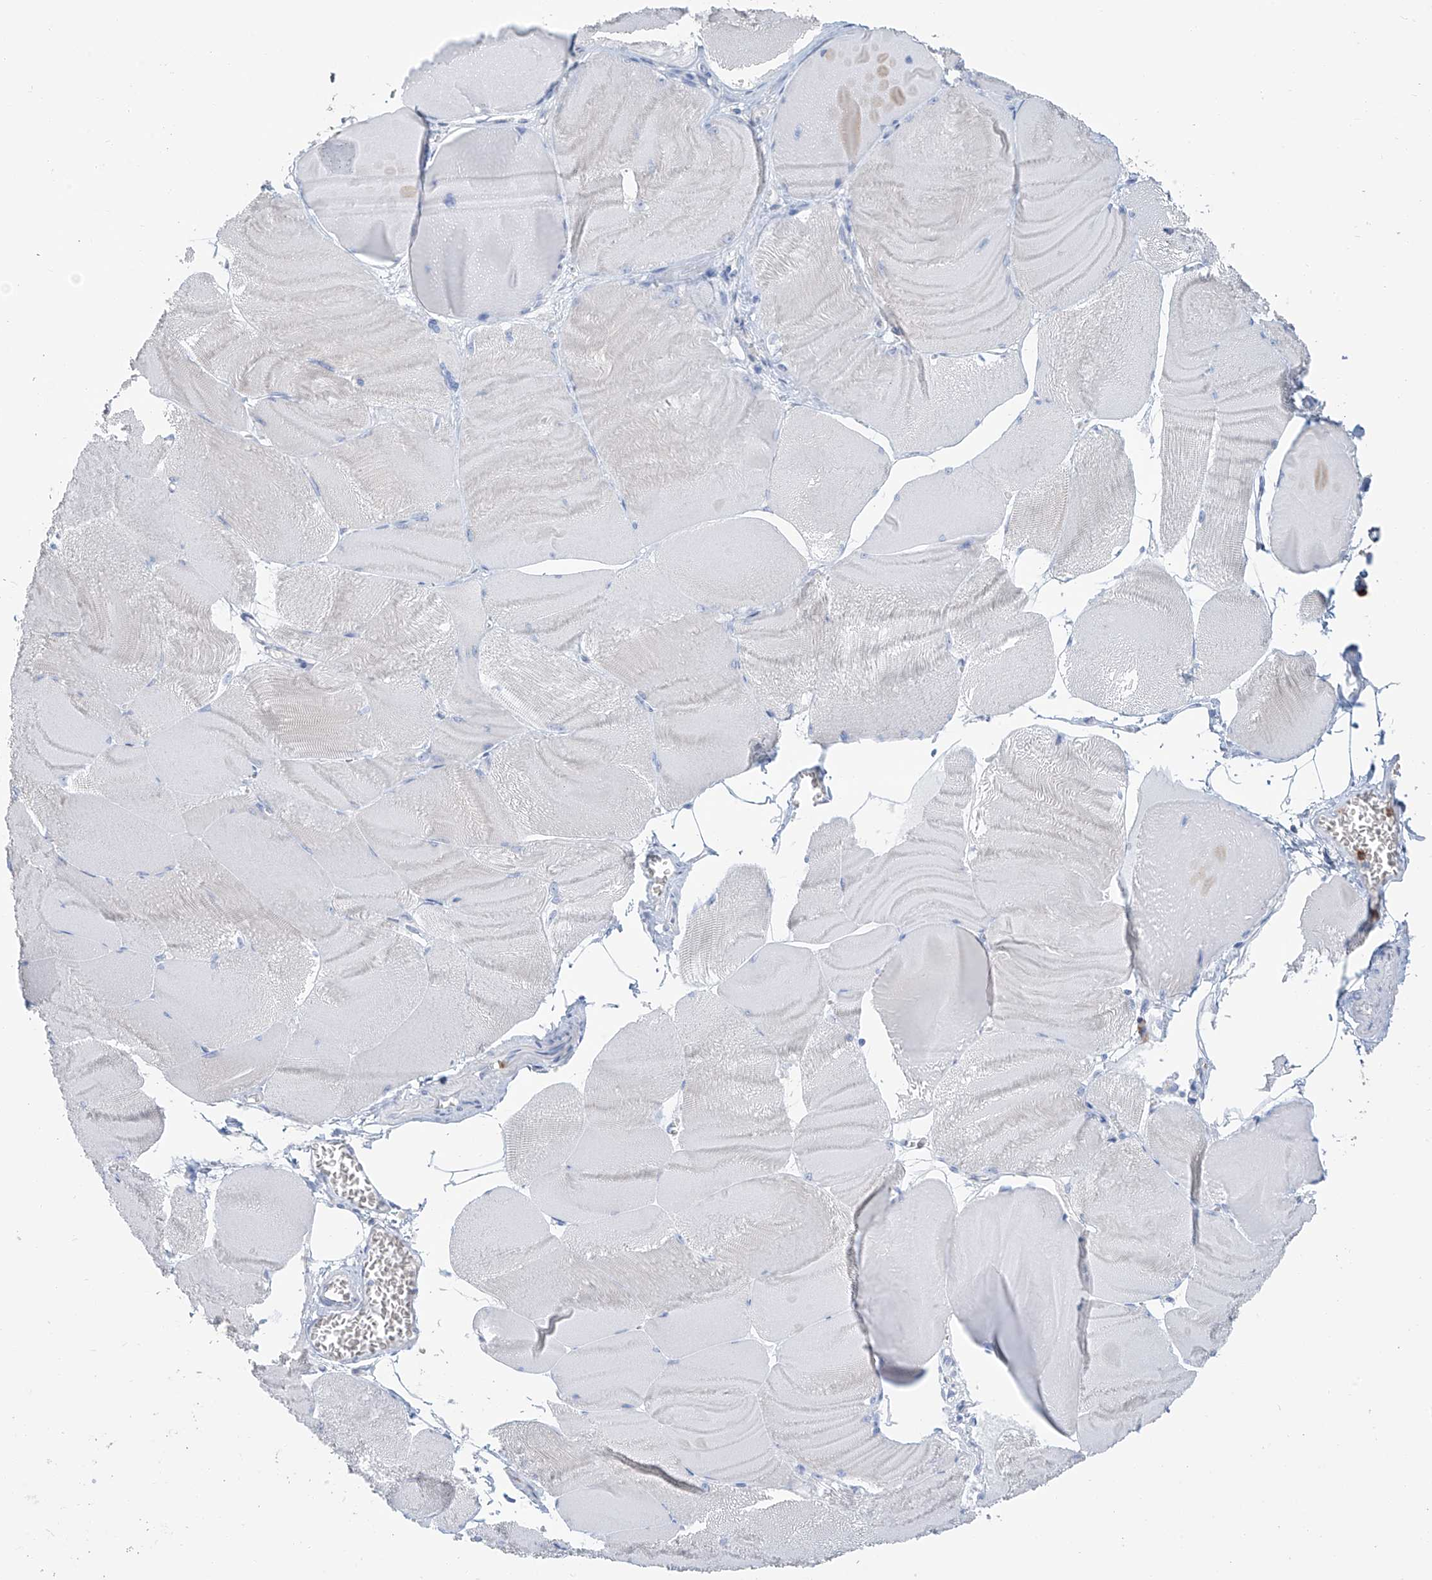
{"staining": {"intensity": "negative", "quantity": "none", "location": "none"}, "tissue": "skeletal muscle", "cell_type": "Myocytes", "image_type": "normal", "snomed": [{"axis": "morphology", "description": "Normal tissue, NOS"}, {"axis": "morphology", "description": "Basal cell carcinoma"}, {"axis": "topography", "description": "Skeletal muscle"}], "caption": "IHC photomicrograph of normal skeletal muscle stained for a protein (brown), which reveals no staining in myocytes.", "gene": "PAFAH1B3", "patient": {"sex": "female", "age": 64}}